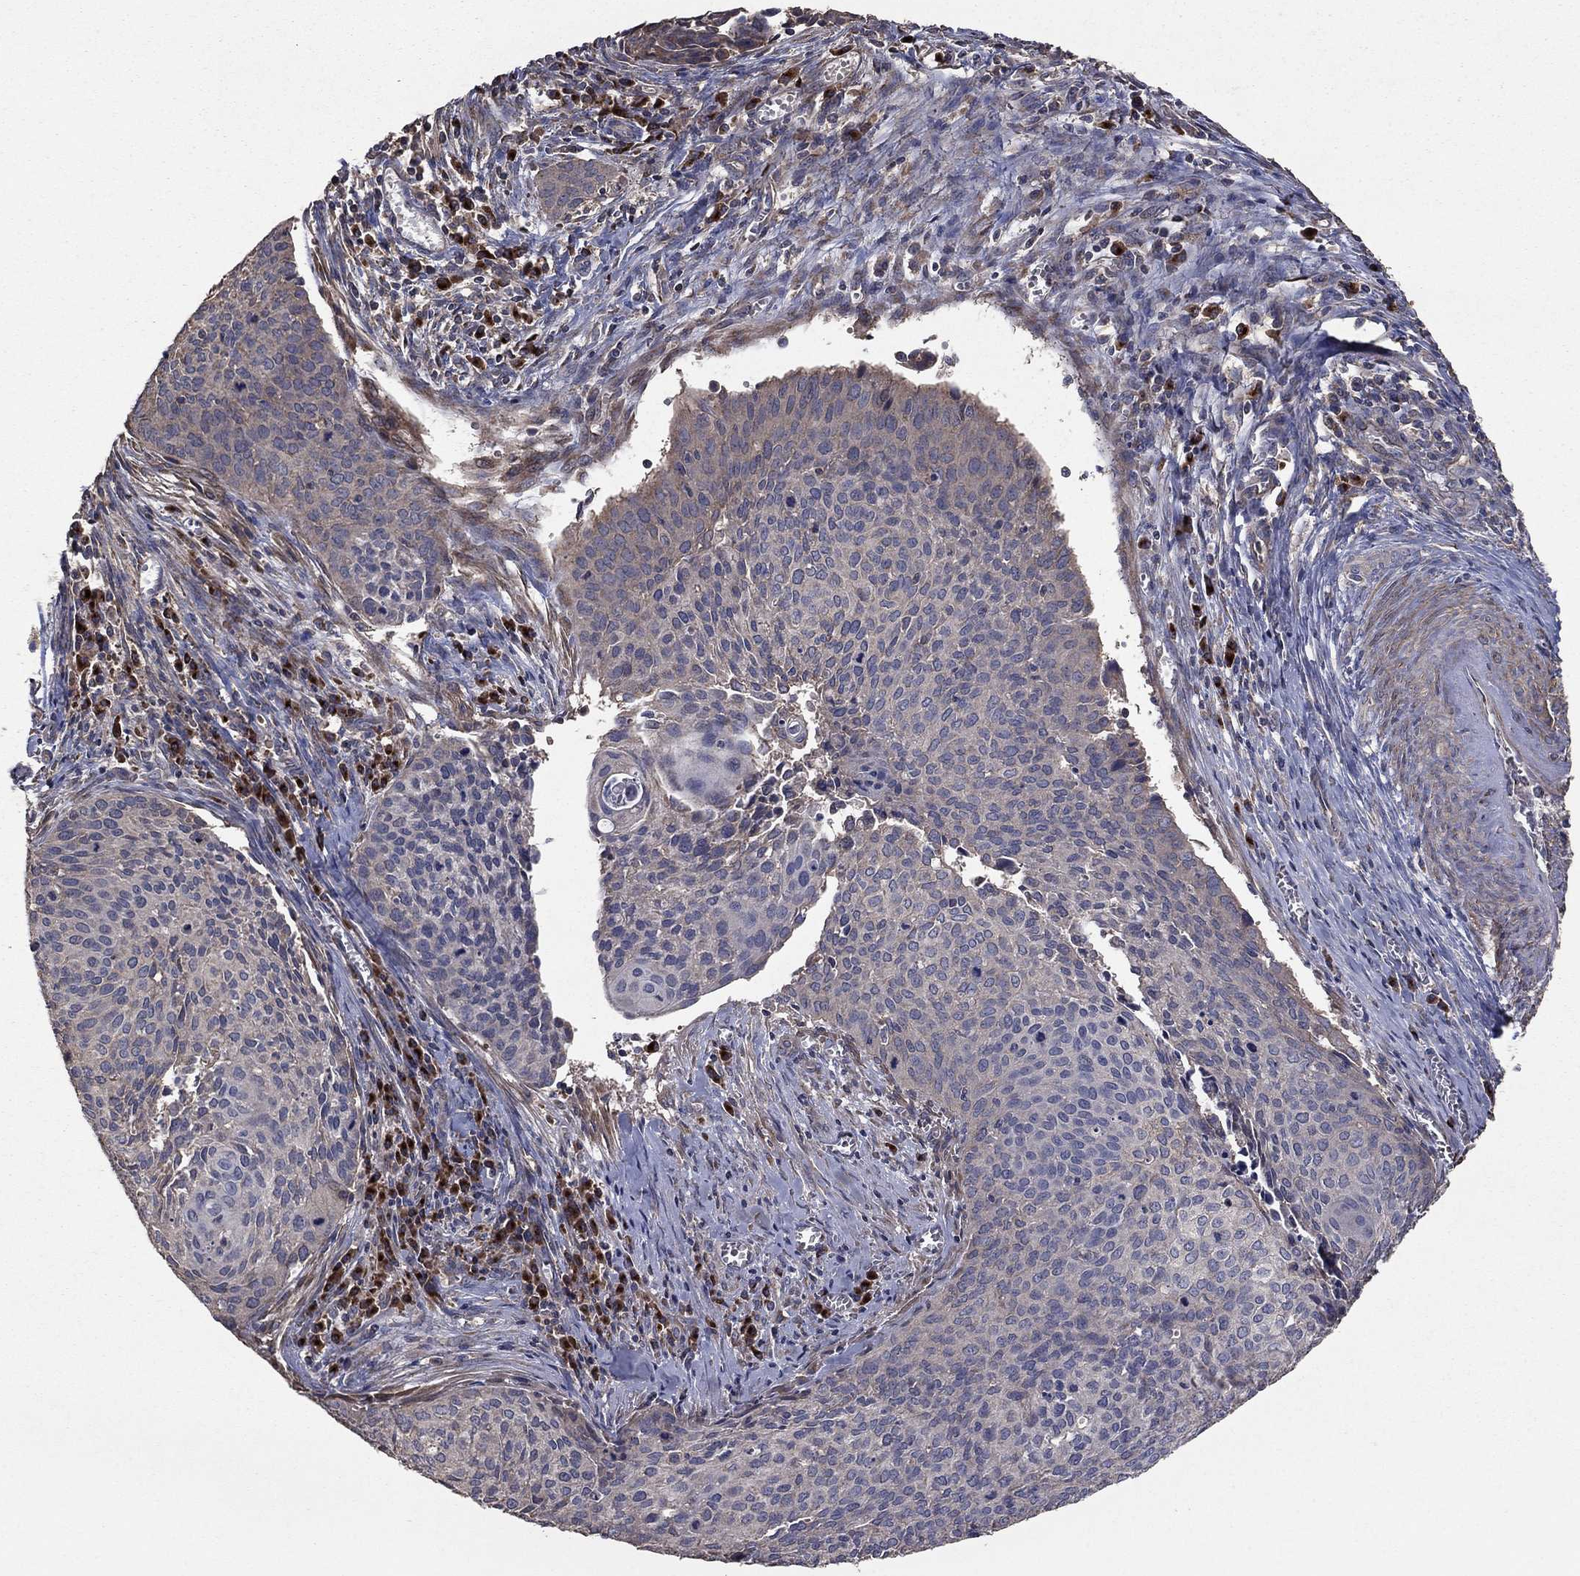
{"staining": {"intensity": "negative", "quantity": "none", "location": "none"}, "tissue": "cervical cancer", "cell_type": "Tumor cells", "image_type": "cancer", "snomed": [{"axis": "morphology", "description": "Squamous cell carcinoma, NOS"}, {"axis": "topography", "description": "Cervix"}], "caption": "Micrograph shows no significant protein staining in tumor cells of cervical cancer.", "gene": "FLT4", "patient": {"sex": "female", "age": 29}}